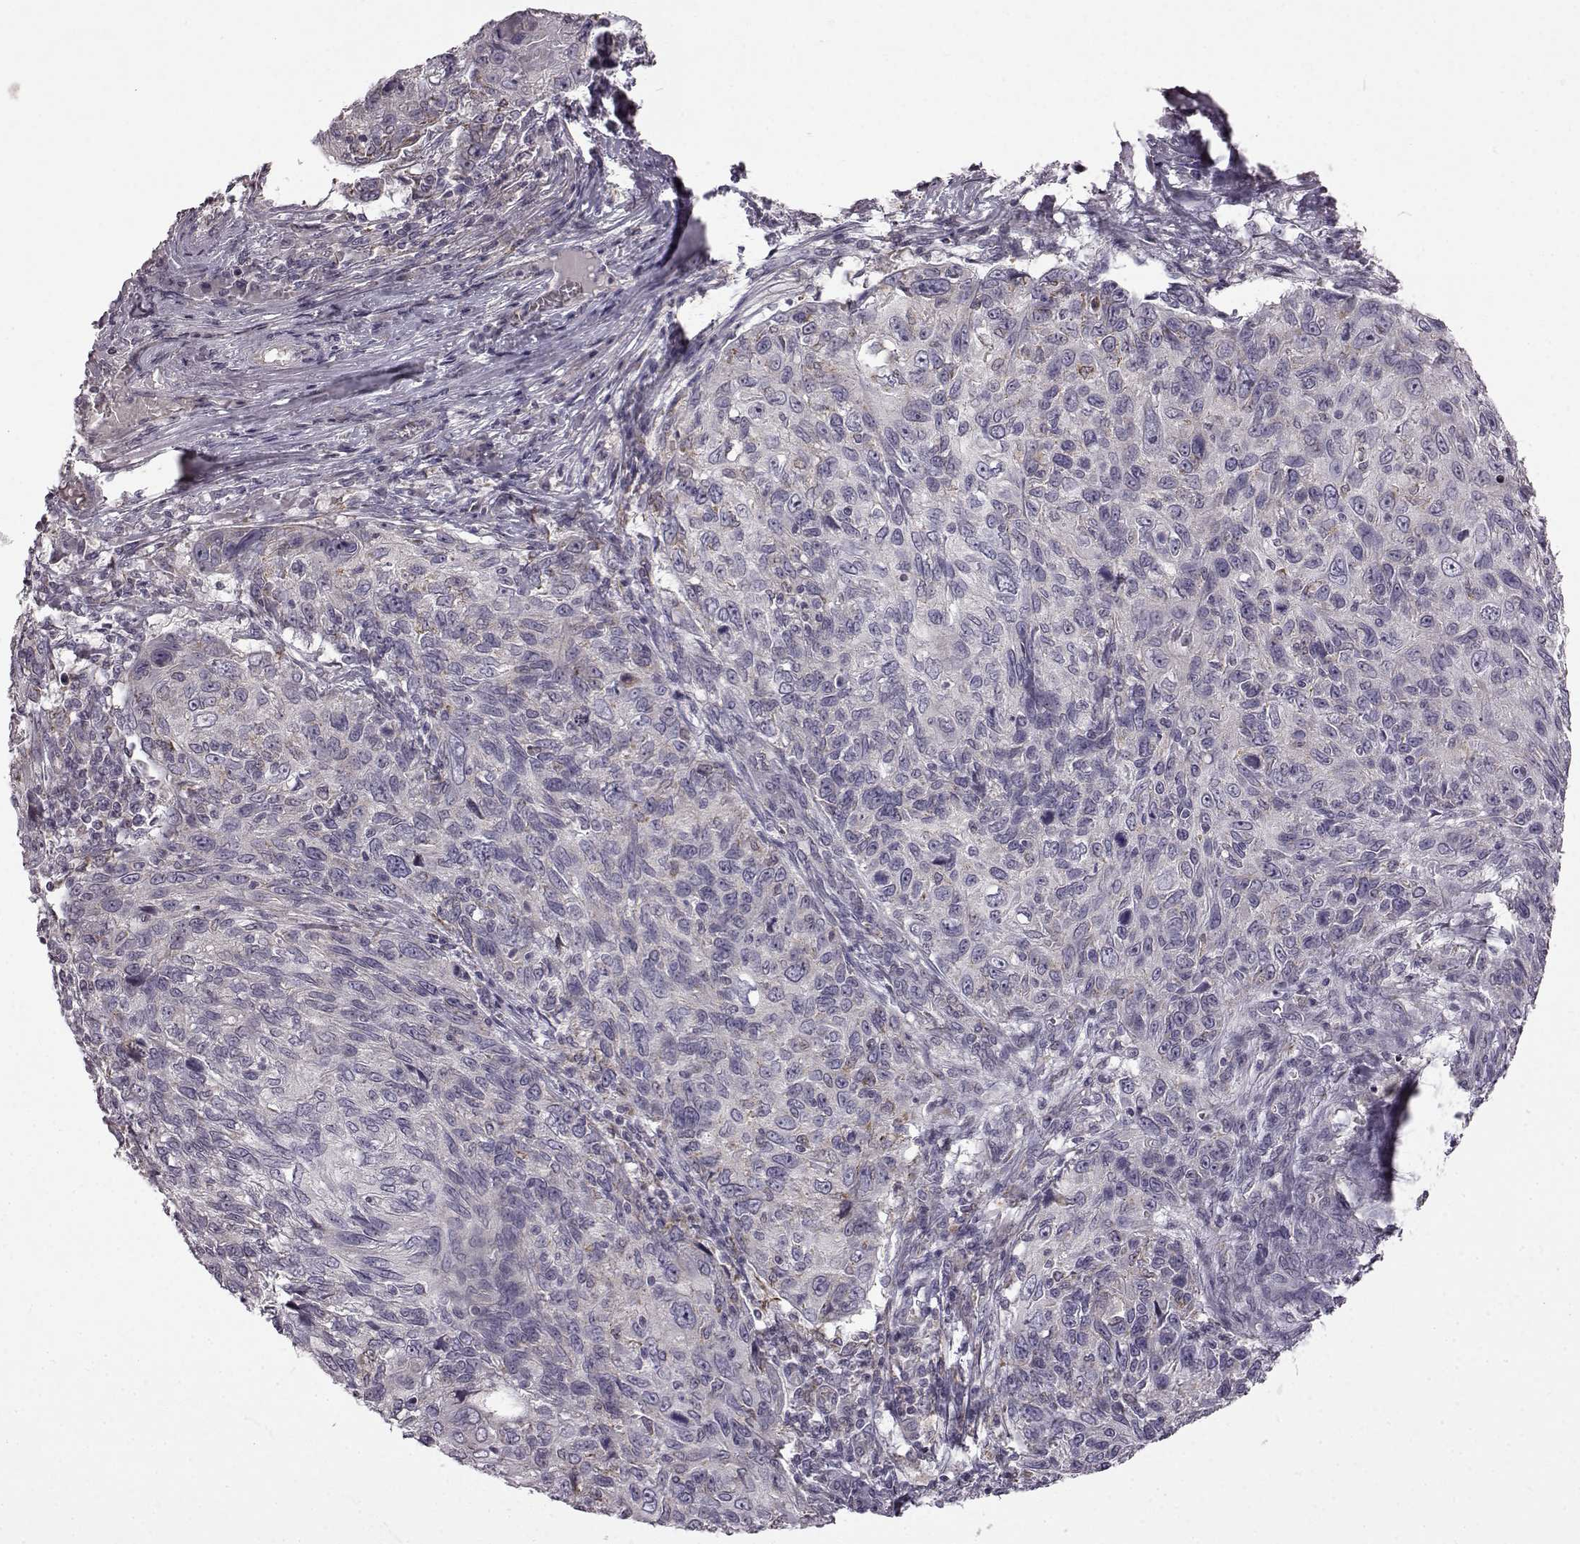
{"staining": {"intensity": "negative", "quantity": "none", "location": "none"}, "tissue": "skin cancer", "cell_type": "Tumor cells", "image_type": "cancer", "snomed": [{"axis": "morphology", "description": "Squamous cell carcinoma, NOS"}, {"axis": "topography", "description": "Skin"}], "caption": "IHC micrograph of neoplastic tissue: human skin cancer stained with DAB (3,3'-diaminobenzidine) reveals no significant protein positivity in tumor cells.", "gene": "B3GNT6", "patient": {"sex": "male", "age": 92}}